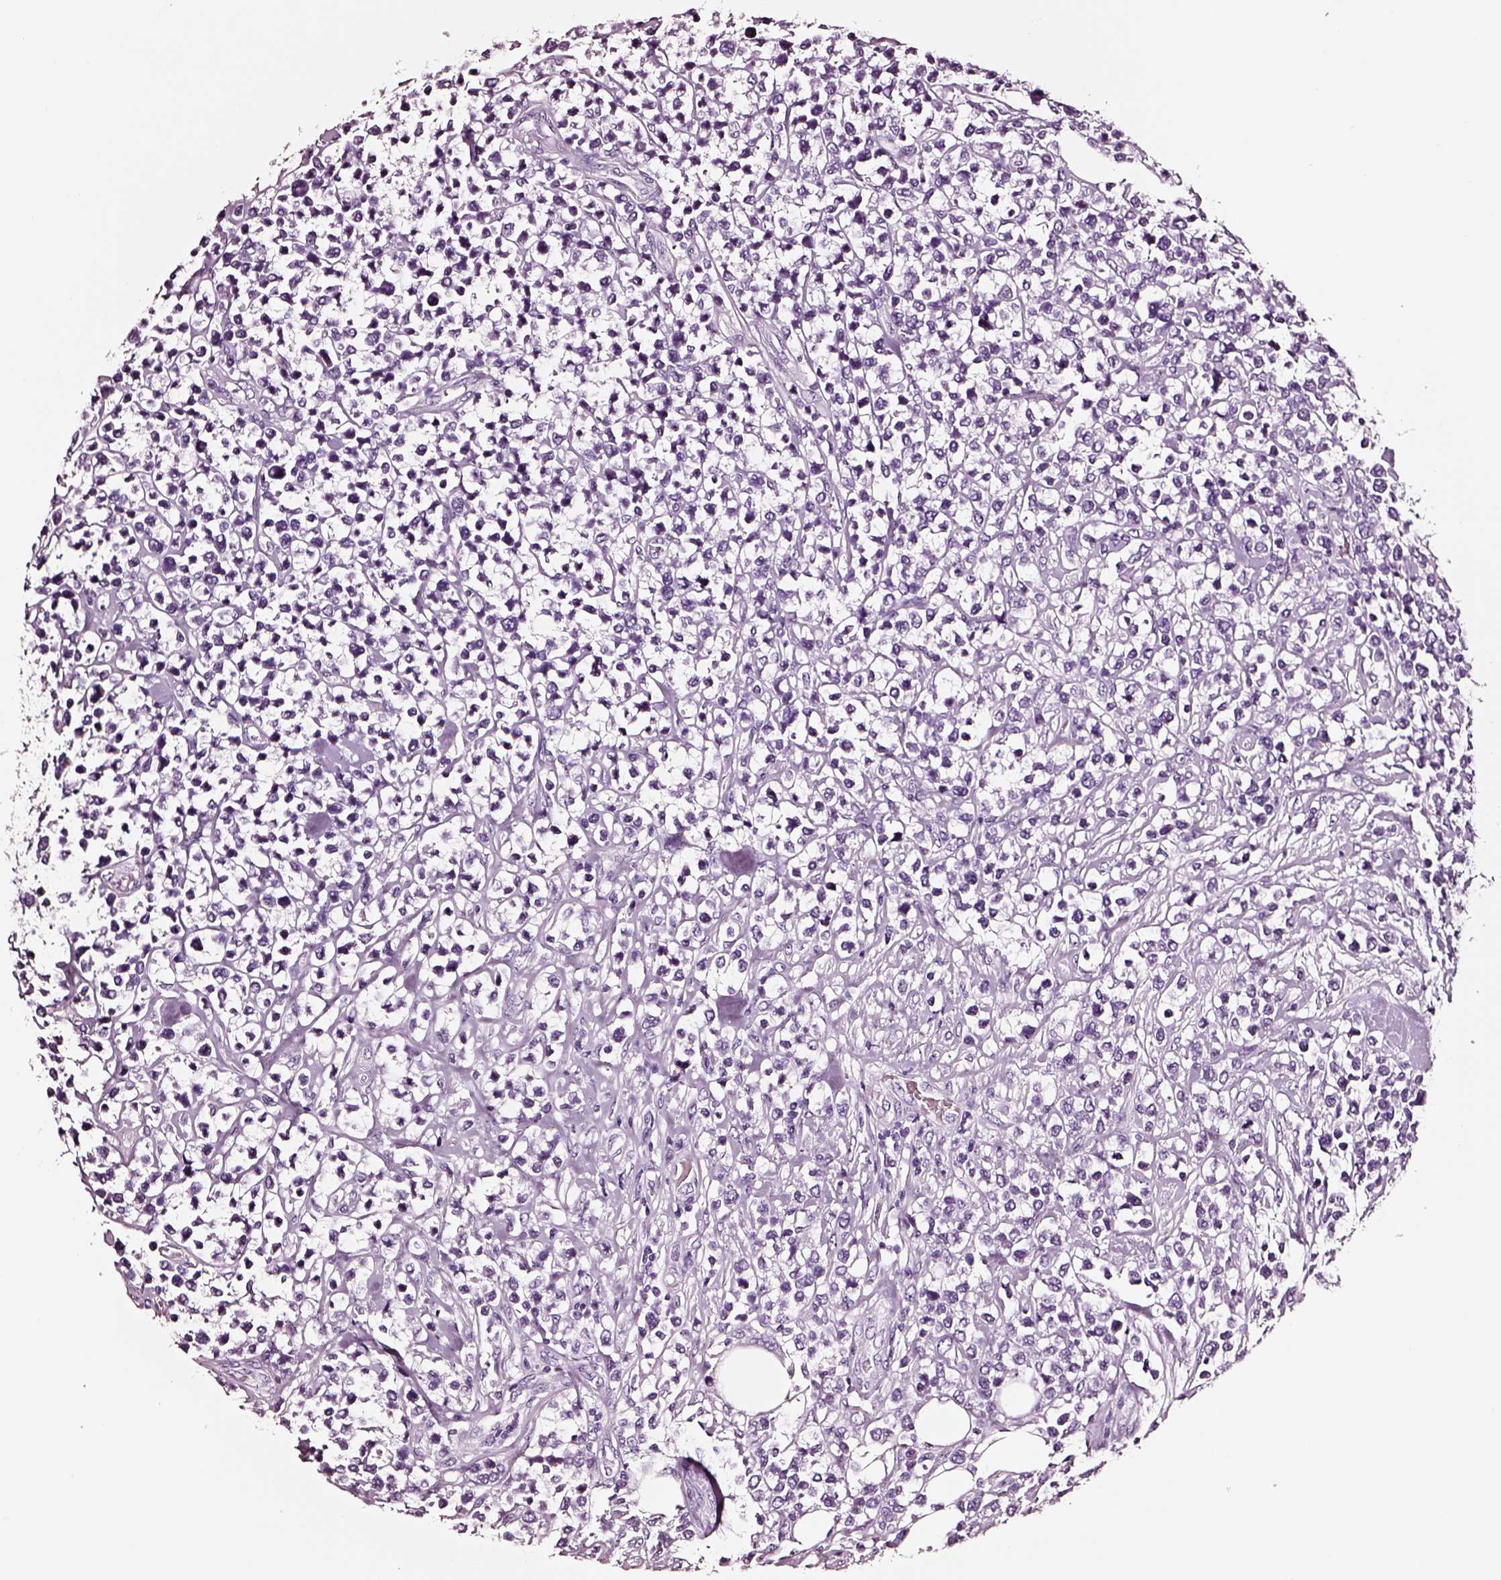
{"staining": {"intensity": "negative", "quantity": "none", "location": "none"}, "tissue": "lymphoma", "cell_type": "Tumor cells", "image_type": "cancer", "snomed": [{"axis": "morphology", "description": "Malignant lymphoma, non-Hodgkin's type, High grade"}, {"axis": "topography", "description": "Soft tissue"}], "caption": "This photomicrograph is of malignant lymphoma, non-Hodgkin's type (high-grade) stained with IHC to label a protein in brown with the nuclei are counter-stained blue. There is no positivity in tumor cells.", "gene": "DPEP1", "patient": {"sex": "female", "age": 56}}